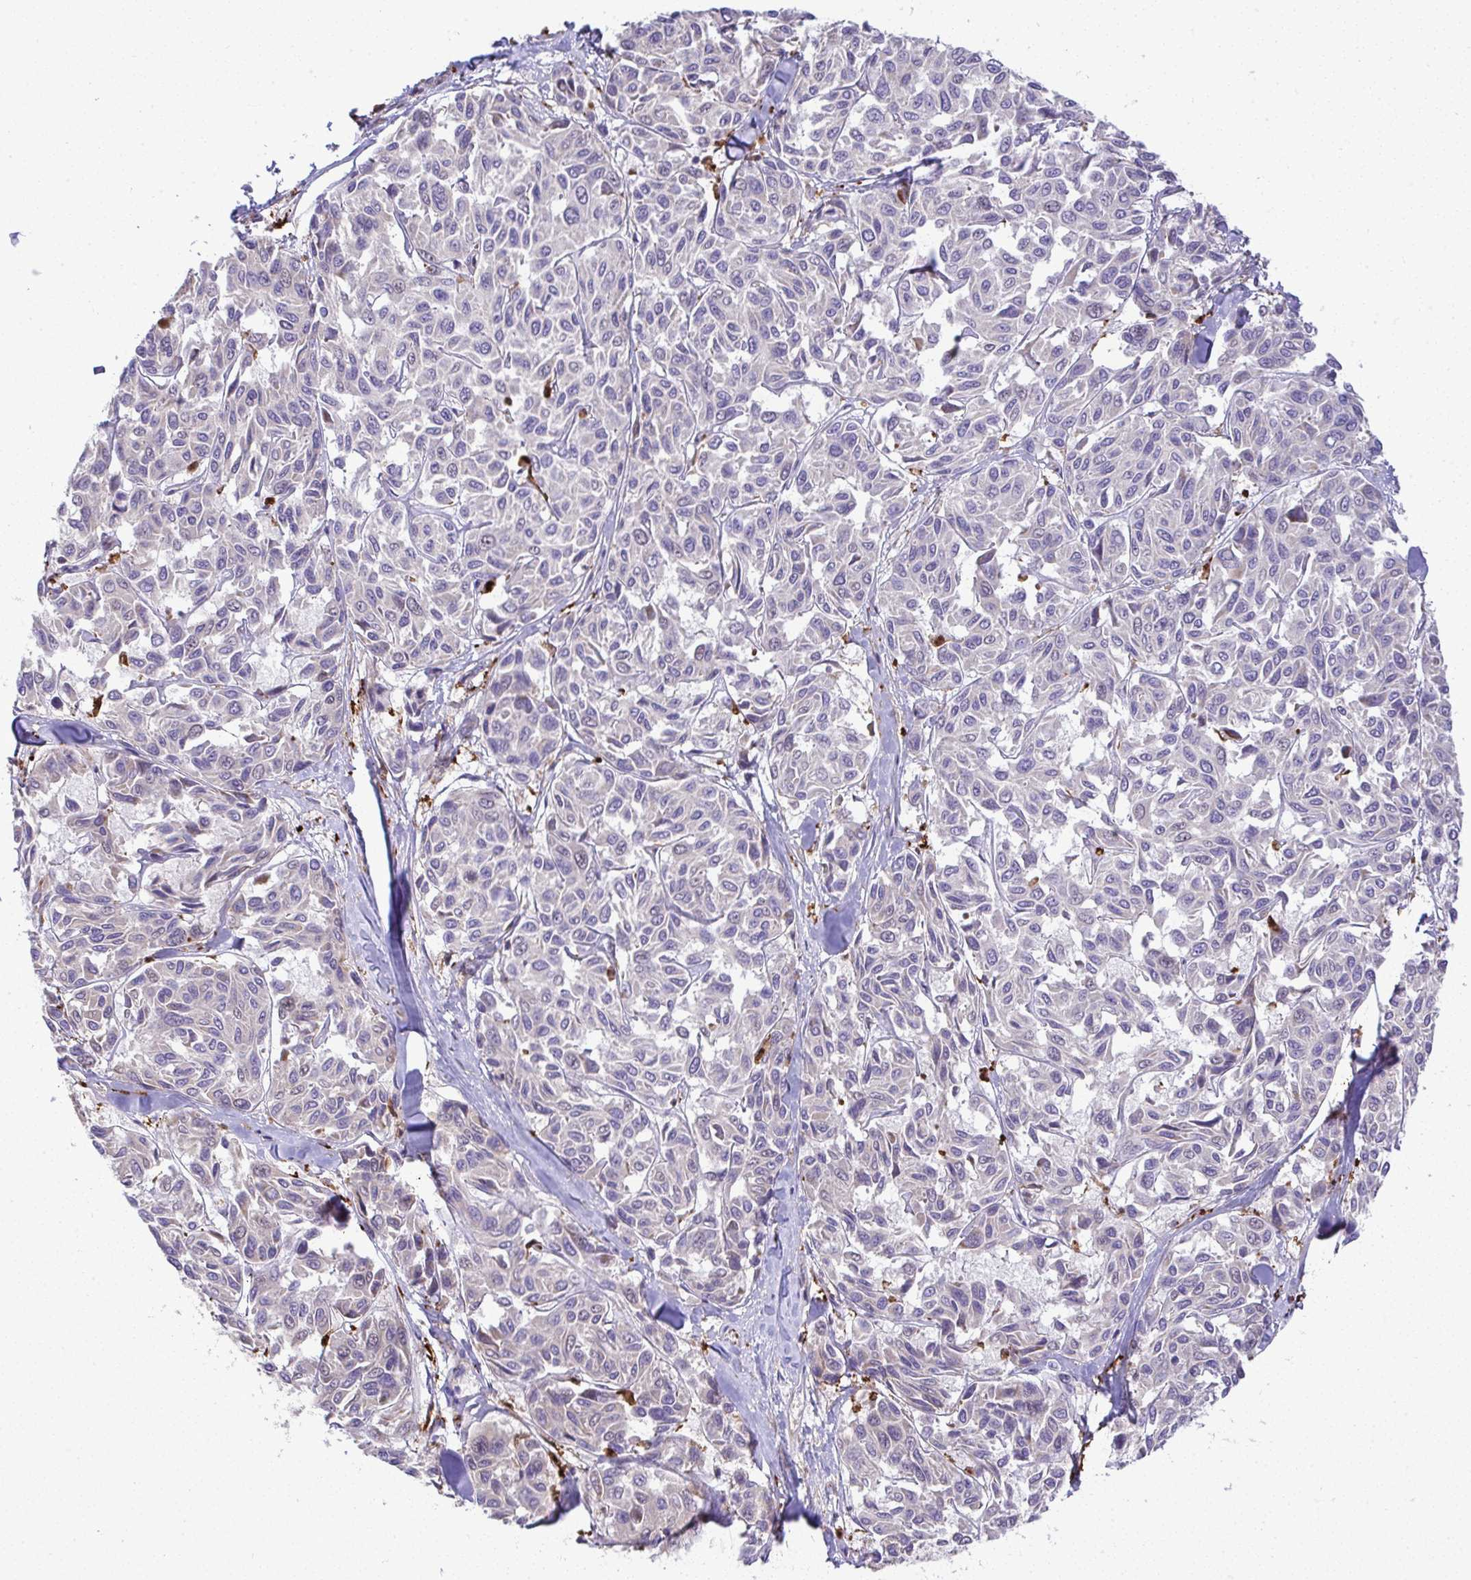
{"staining": {"intensity": "negative", "quantity": "none", "location": "none"}, "tissue": "melanoma", "cell_type": "Tumor cells", "image_type": "cancer", "snomed": [{"axis": "morphology", "description": "Malignant melanoma, NOS"}, {"axis": "topography", "description": "Skin"}], "caption": "Immunohistochemical staining of melanoma reveals no significant expression in tumor cells.", "gene": "GRID2", "patient": {"sex": "female", "age": 66}}